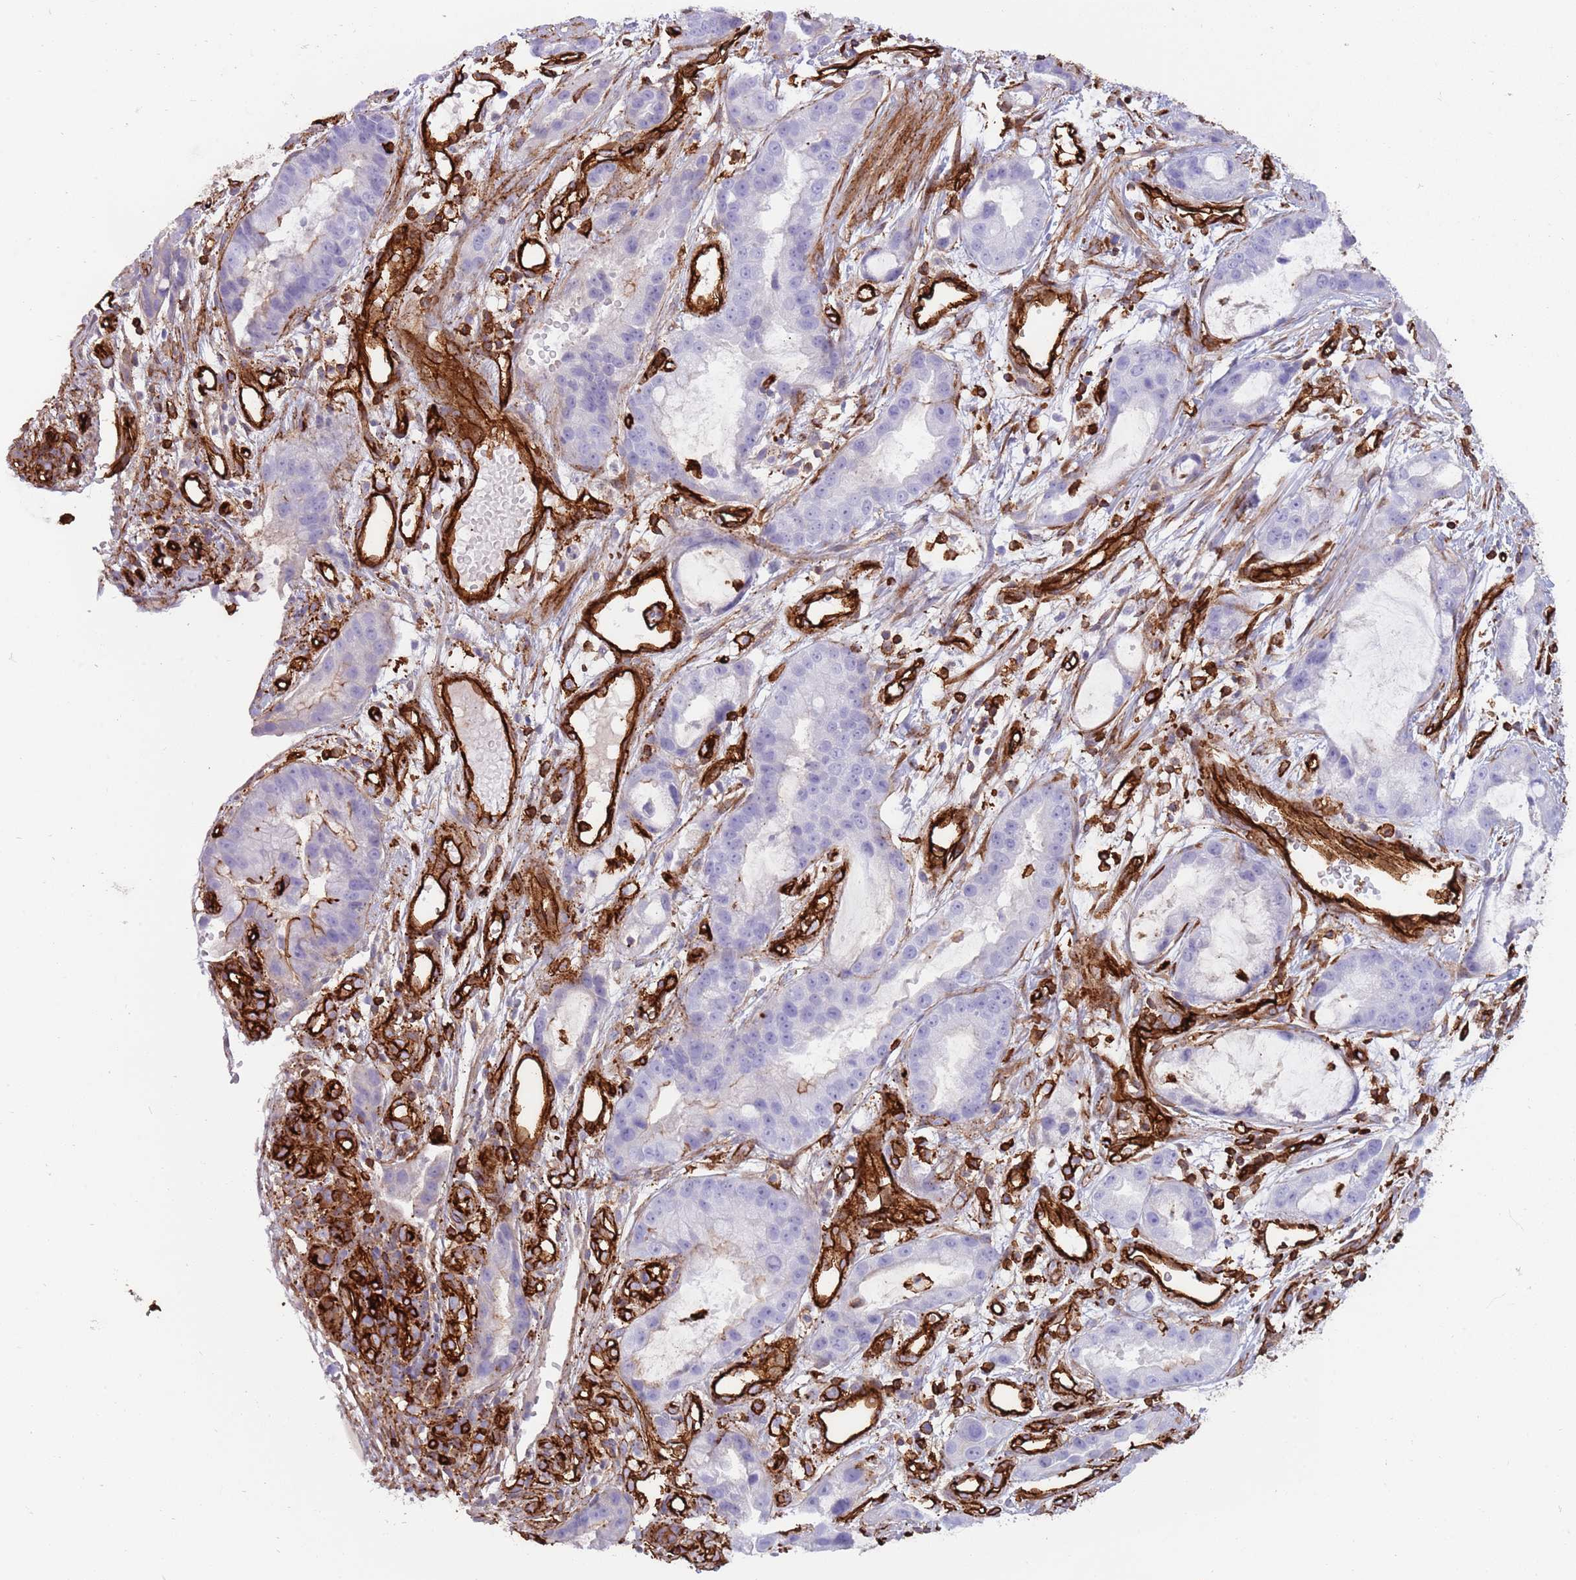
{"staining": {"intensity": "negative", "quantity": "none", "location": "none"}, "tissue": "stomach cancer", "cell_type": "Tumor cells", "image_type": "cancer", "snomed": [{"axis": "morphology", "description": "Adenocarcinoma, NOS"}, {"axis": "topography", "description": "Stomach"}], "caption": "Tumor cells show no significant expression in adenocarcinoma (stomach).", "gene": "KBTBD7", "patient": {"sex": "male", "age": 55}}